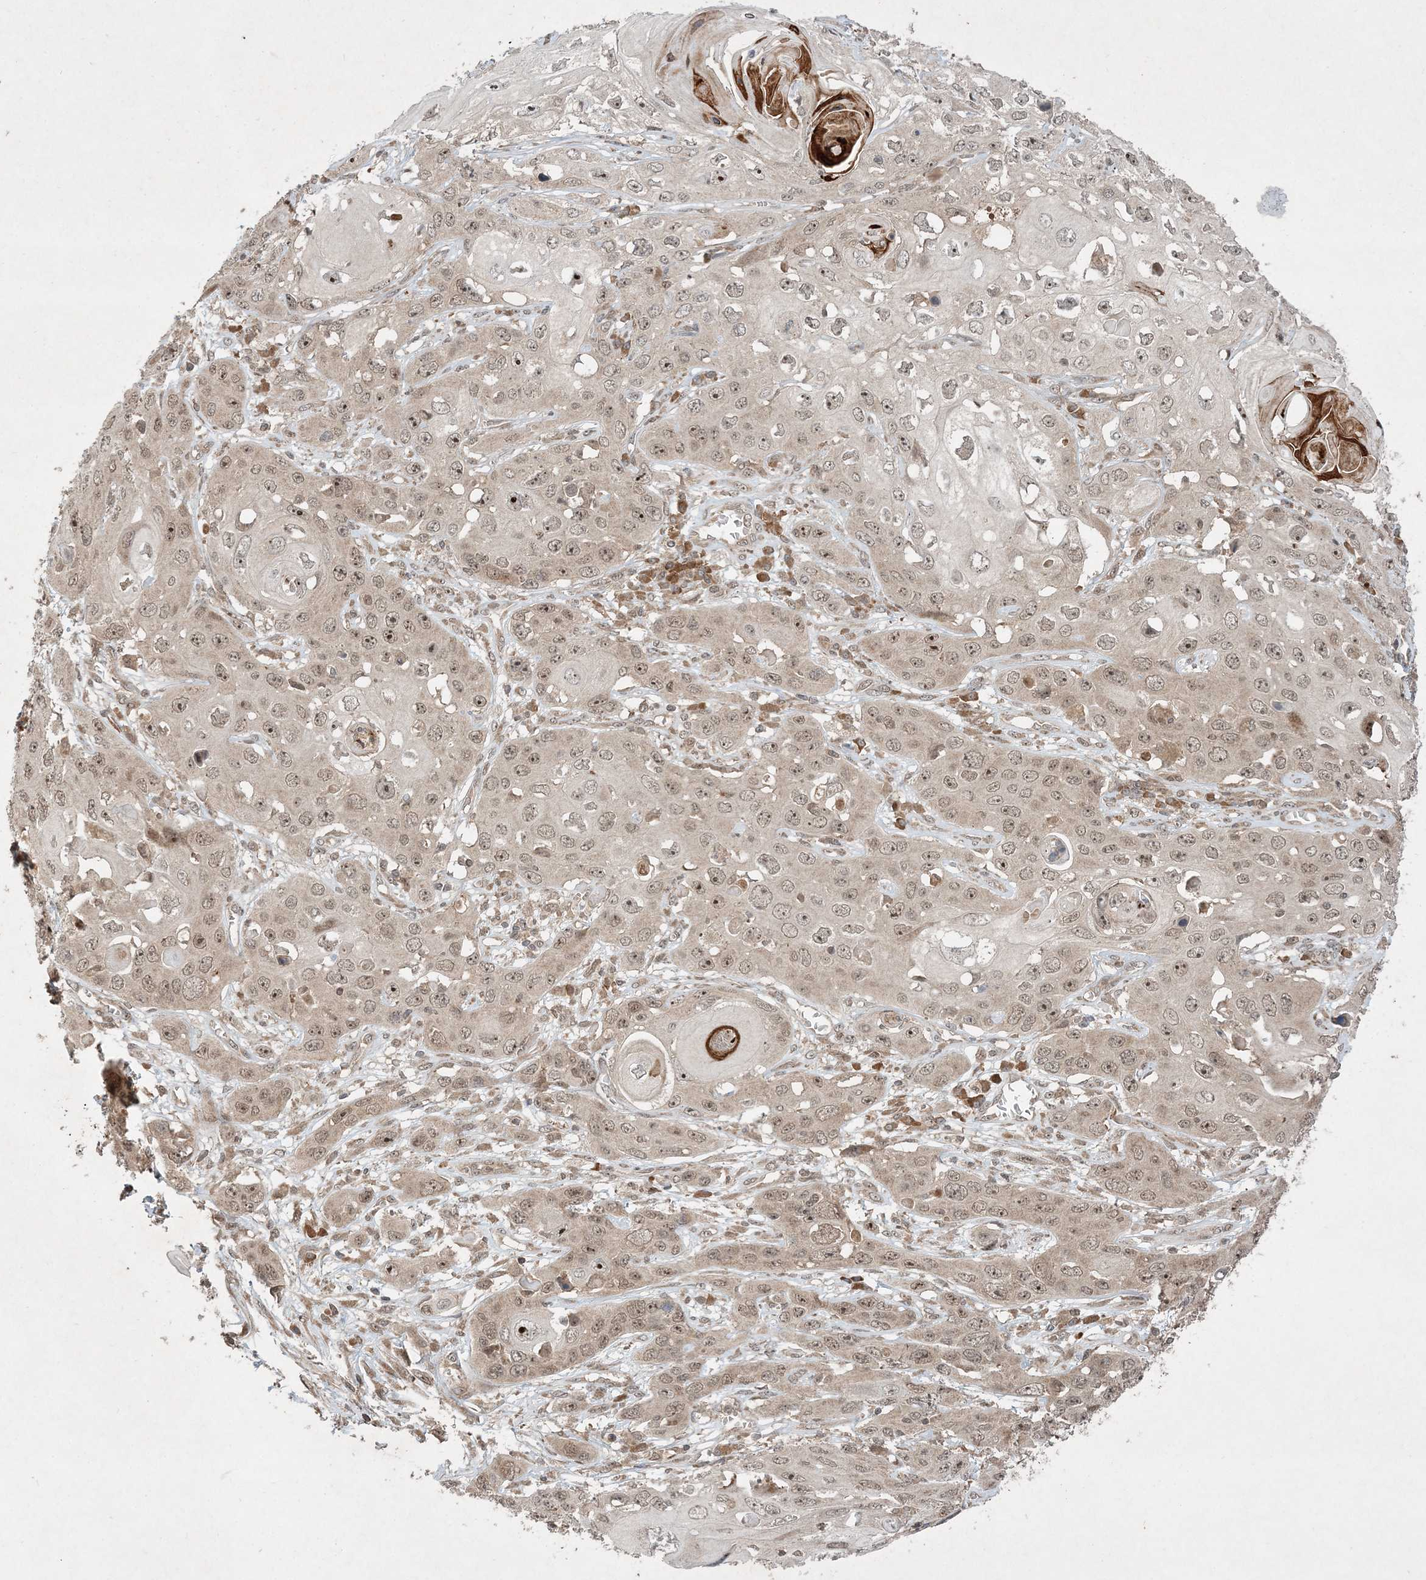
{"staining": {"intensity": "weak", "quantity": ">75%", "location": "nuclear"}, "tissue": "skin cancer", "cell_type": "Tumor cells", "image_type": "cancer", "snomed": [{"axis": "morphology", "description": "Squamous cell carcinoma, NOS"}, {"axis": "topography", "description": "Skin"}], "caption": "Squamous cell carcinoma (skin) stained for a protein (brown) reveals weak nuclear positive positivity in approximately >75% of tumor cells.", "gene": "UBR3", "patient": {"sex": "male", "age": 55}}